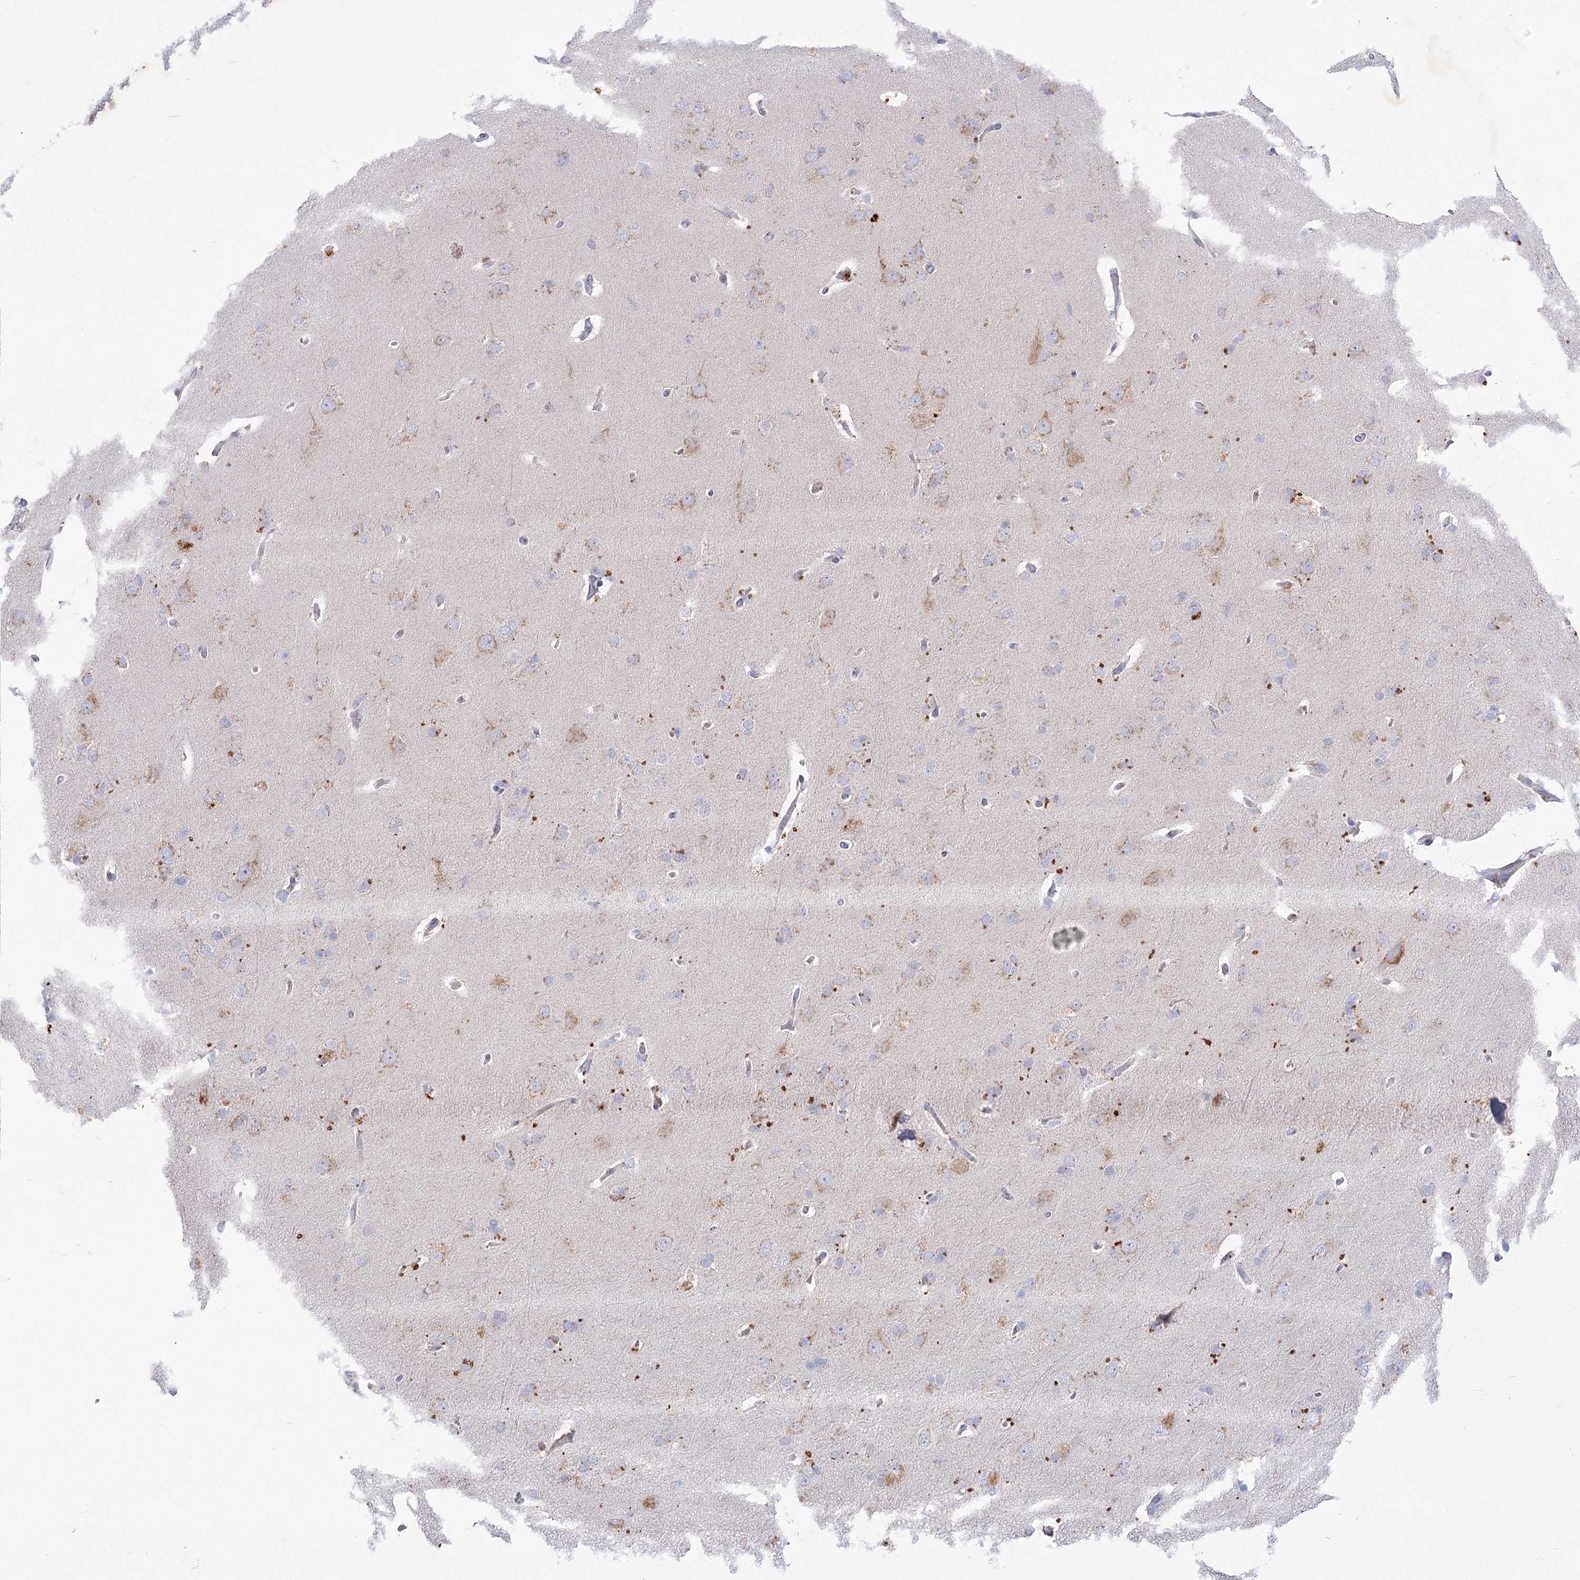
{"staining": {"intensity": "negative", "quantity": "none", "location": "none"}, "tissue": "cerebral cortex", "cell_type": "Endothelial cells", "image_type": "normal", "snomed": [{"axis": "morphology", "description": "Normal tissue, NOS"}, {"axis": "topography", "description": "Cerebral cortex"}], "caption": "IHC photomicrograph of unremarkable cerebral cortex: cerebral cortex stained with DAB displays no significant protein expression in endothelial cells.", "gene": "GBF1", "patient": {"sex": "male", "age": 62}}